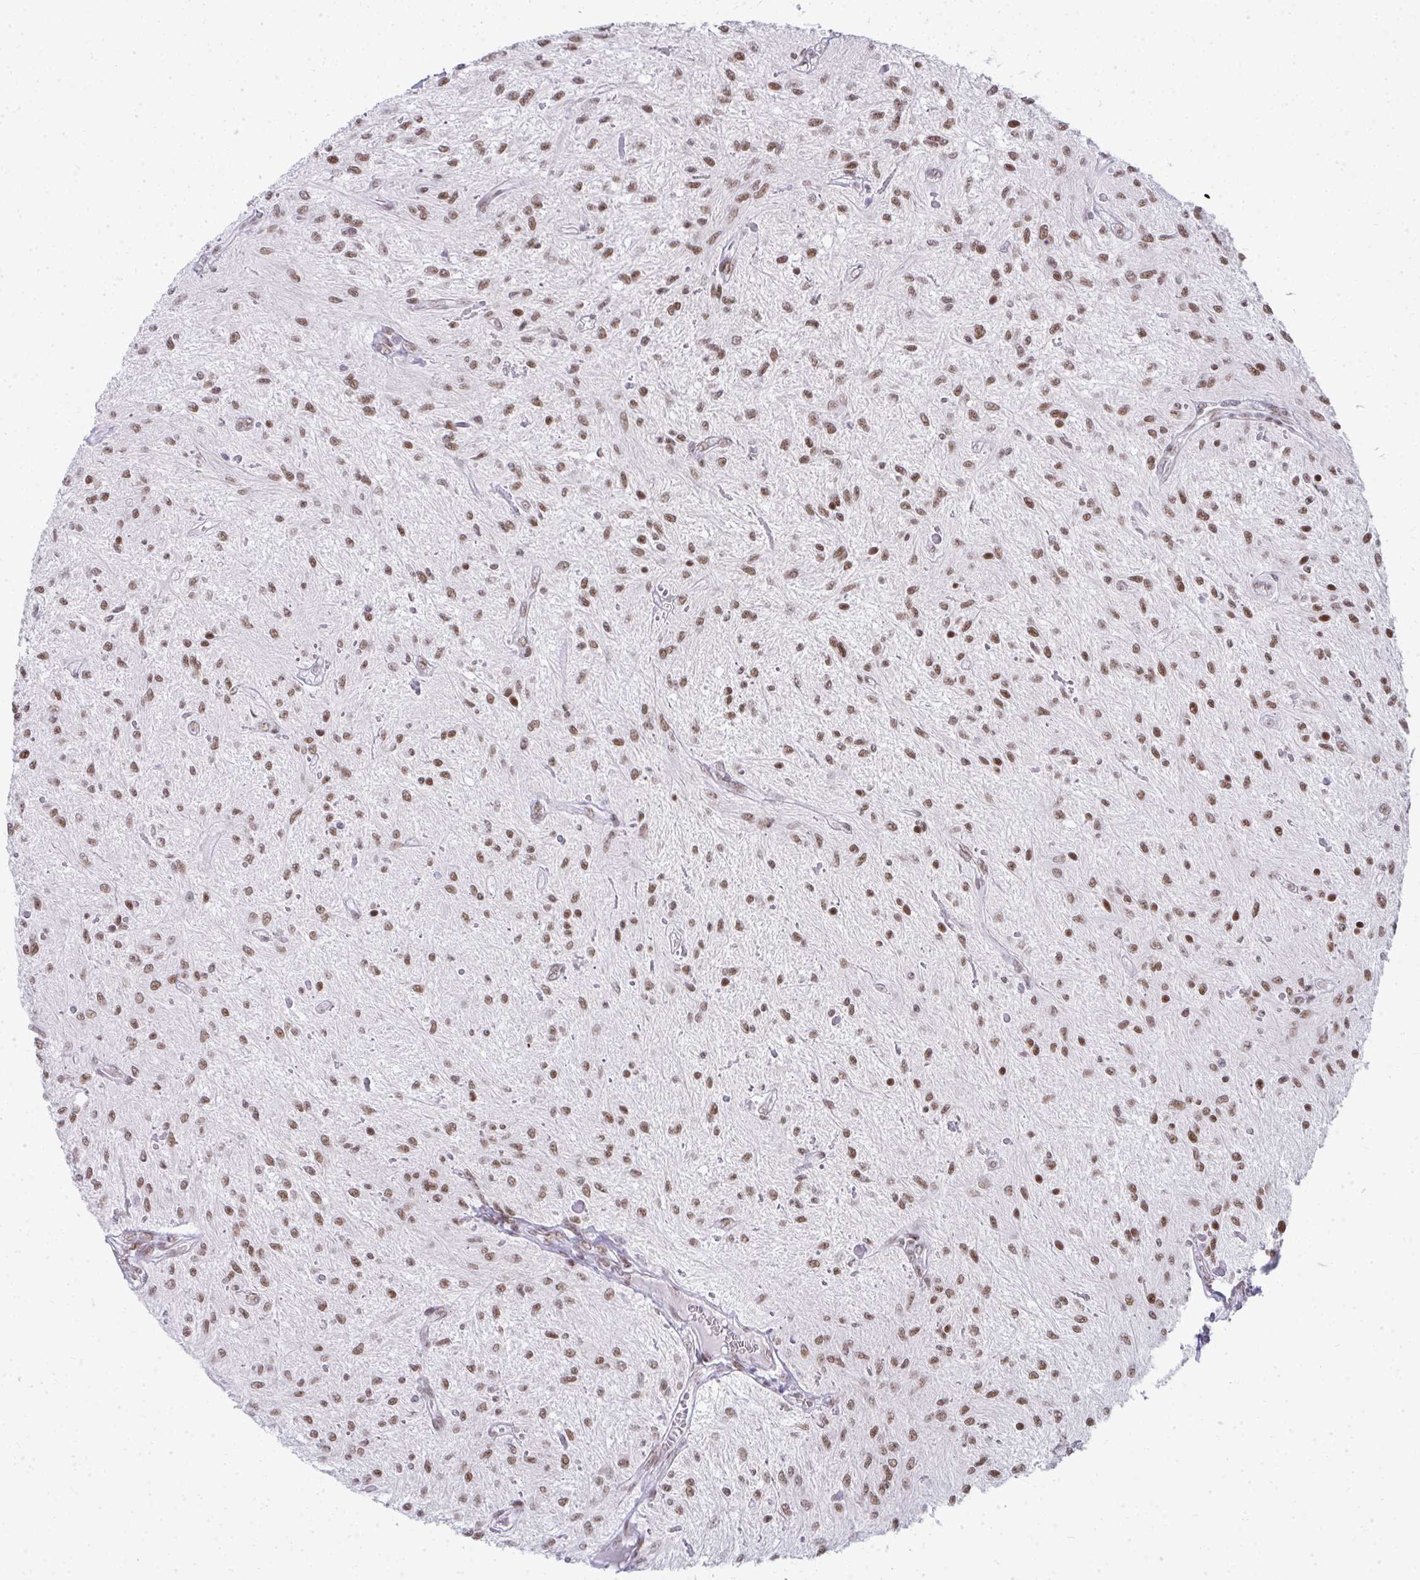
{"staining": {"intensity": "moderate", "quantity": ">75%", "location": "nuclear"}, "tissue": "glioma", "cell_type": "Tumor cells", "image_type": "cancer", "snomed": [{"axis": "morphology", "description": "Glioma, malignant, Low grade"}, {"axis": "topography", "description": "Cerebellum"}], "caption": "Low-grade glioma (malignant) stained for a protein displays moderate nuclear positivity in tumor cells. Immunohistochemistry (ihc) stains the protein in brown and the nuclei are stained blue.", "gene": "CREBBP", "patient": {"sex": "female", "age": 14}}